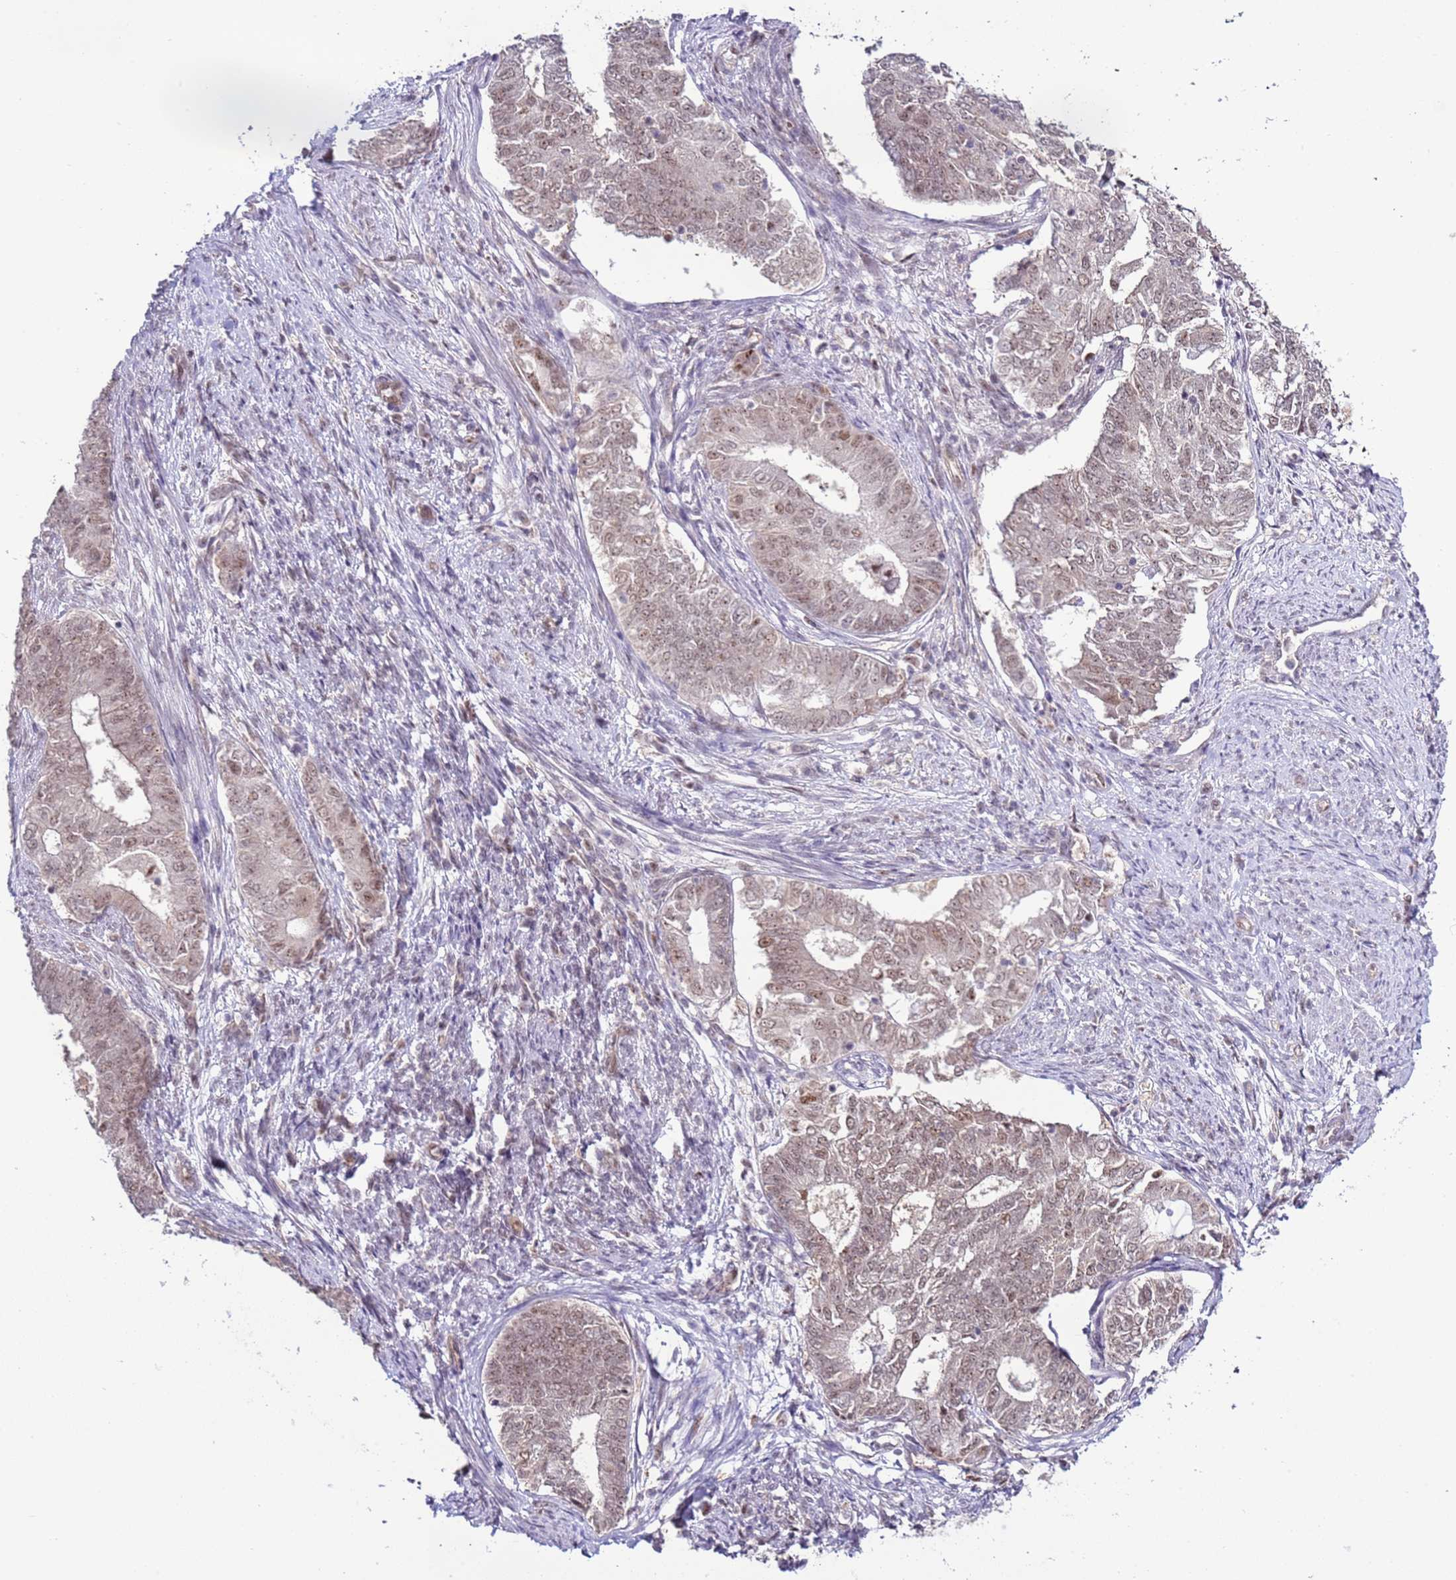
{"staining": {"intensity": "weak", "quantity": ">75%", "location": "nuclear"}, "tissue": "endometrial cancer", "cell_type": "Tumor cells", "image_type": "cancer", "snomed": [{"axis": "morphology", "description": "Adenocarcinoma, NOS"}, {"axis": "topography", "description": "Endometrium"}], "caption": "Adenocarcinoma (endometrial) stained with a protein marker demonstrates weak staining in tumor cells.", "gene": "PRPF6", "patient": {"sex": "female", "age": 62}}